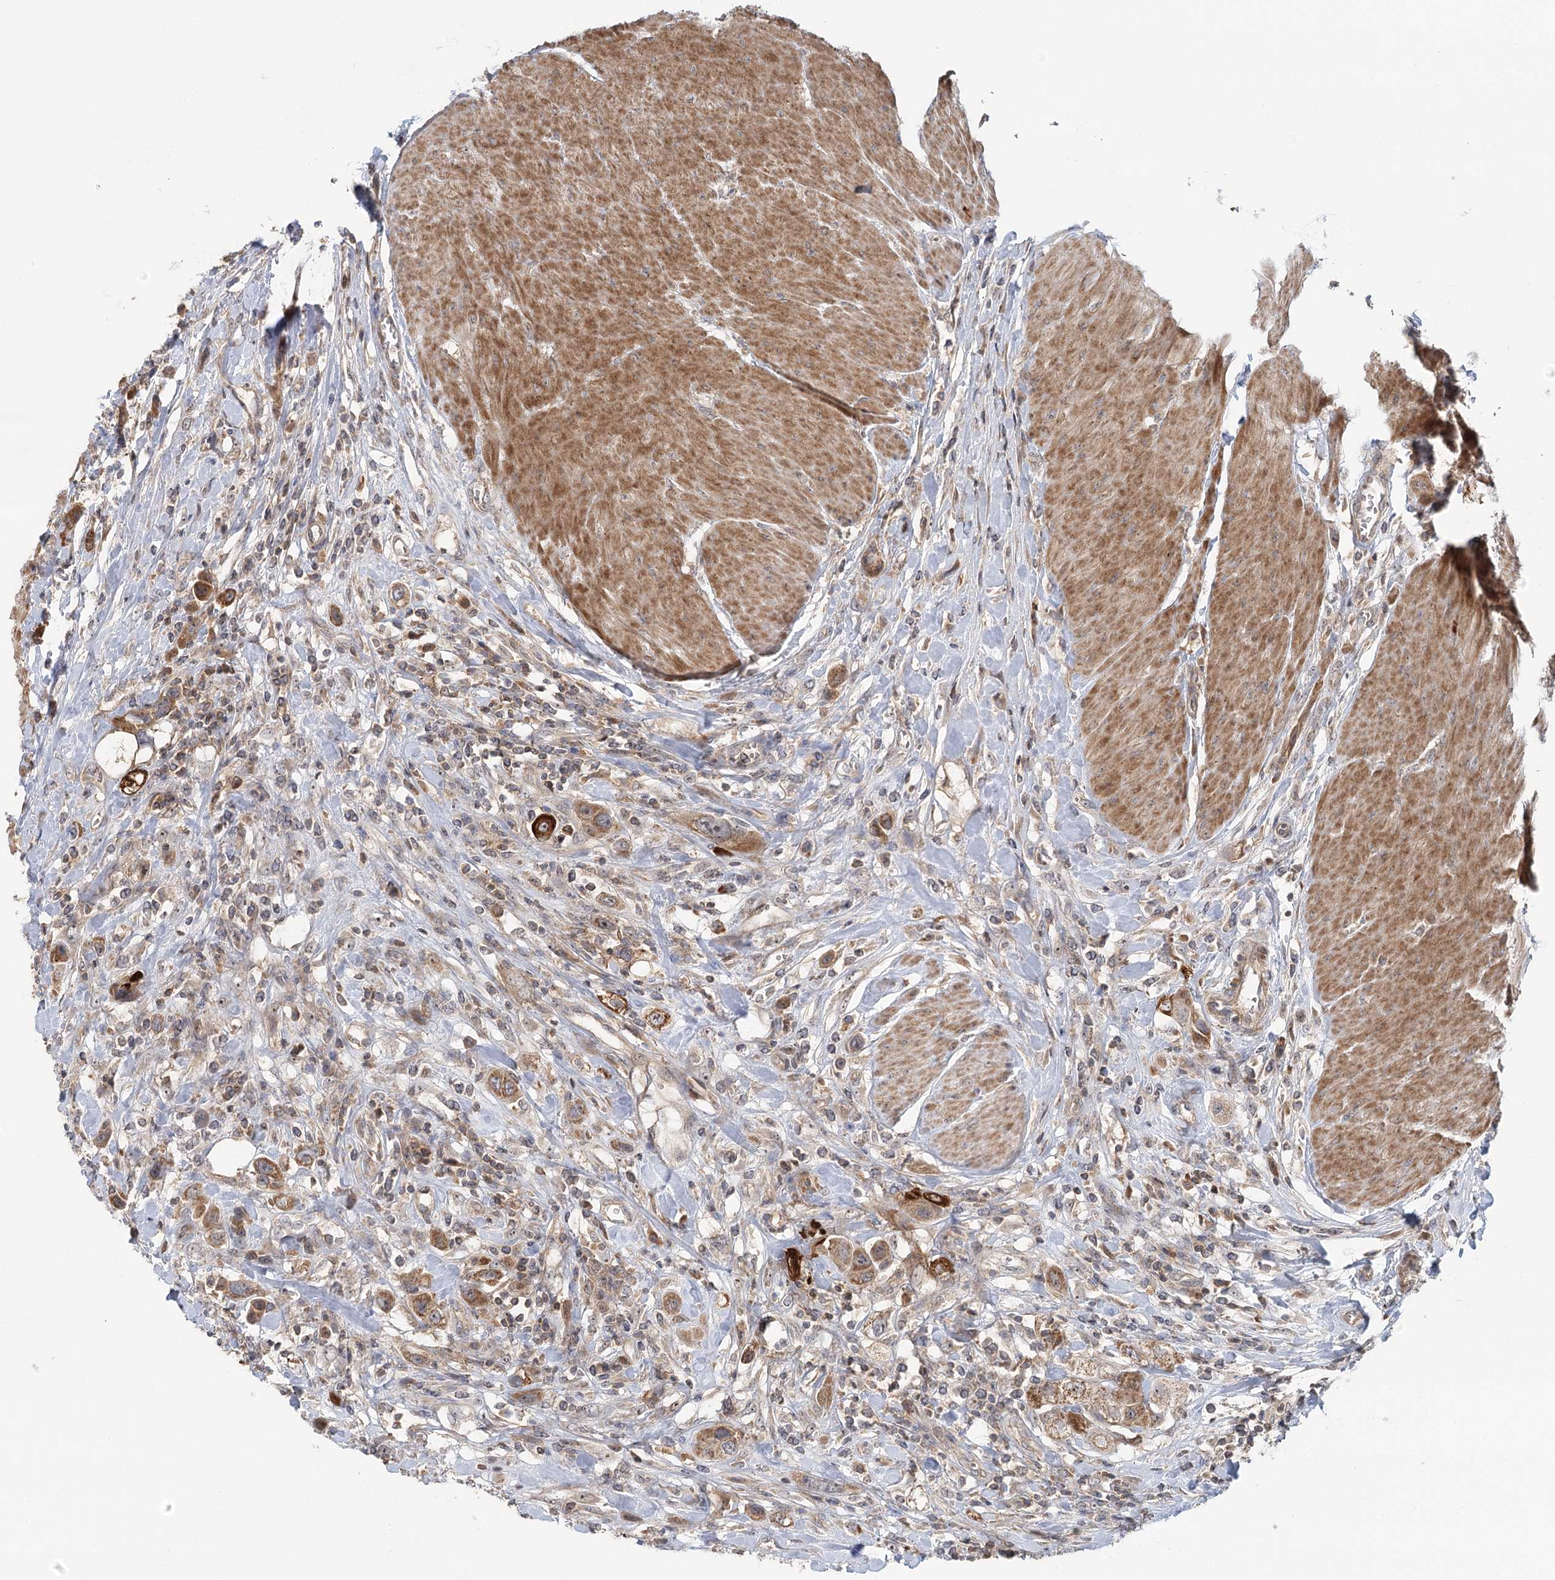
{"staining": {"intensity": "moderate", "quantity": ">75%", "location": "cytoplasmic/membranous"}, "tissue": "urothelial cancer", "cell_type": "Tumor cells", "image_type": "cancer", "snomed": [{"axis": "morphology", "description": "Urothelial carcinoma, High grade"}, {"axis": "topography", "description": "Urinary bladder"}], "caption": "A medium amount of moderate cytoplasmic/membranous expression is present in approximately >75% of tumor cells in urothelial carcinoma (high-grade) tissue.", "gene": "RAPGEF6", "patient": {"sex": "male", "age": 50}}